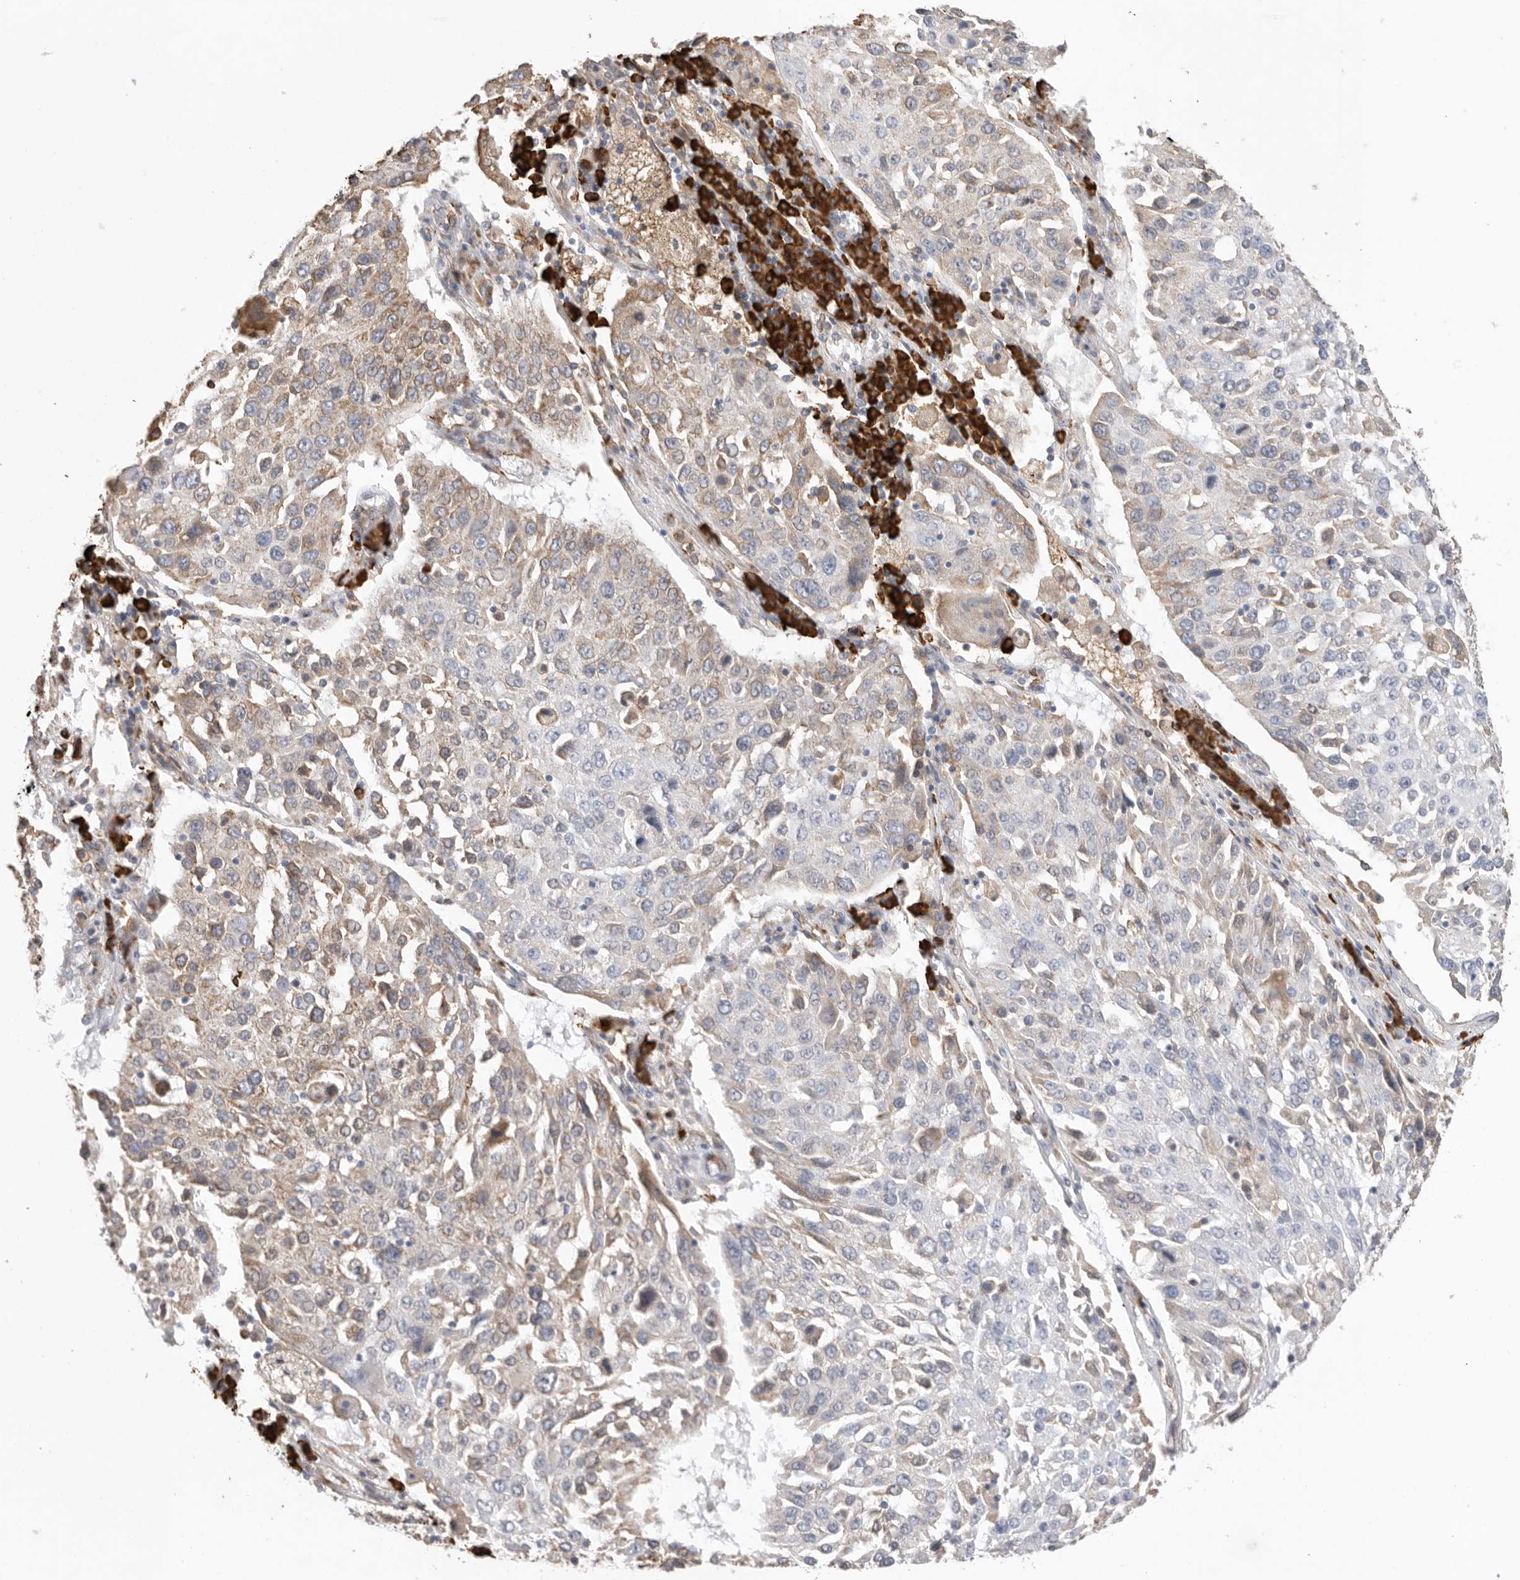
{"staining": {"intensity": "weak", "quantity": "25%-75%", "location": "cytoplasmic/membranous"}, "tissue": "lung cancer", "cell_type": "Tumor cells", "image_type": "cancer", "snomed": [{"axis": "morphology", "description": "Squamous cell carcinoma, NOS"}, {"axis": "topography", "description": "Lung"}], "caption": "This histopathology image displays IHC staining of human lung squamous cell carcinoma, with low weak cytoplasmic/membranous positivity in approximately 25%-75% of tumor cells.", "gene": "BLOC1S5", "patient": {"sex": "male", "age": 65}}